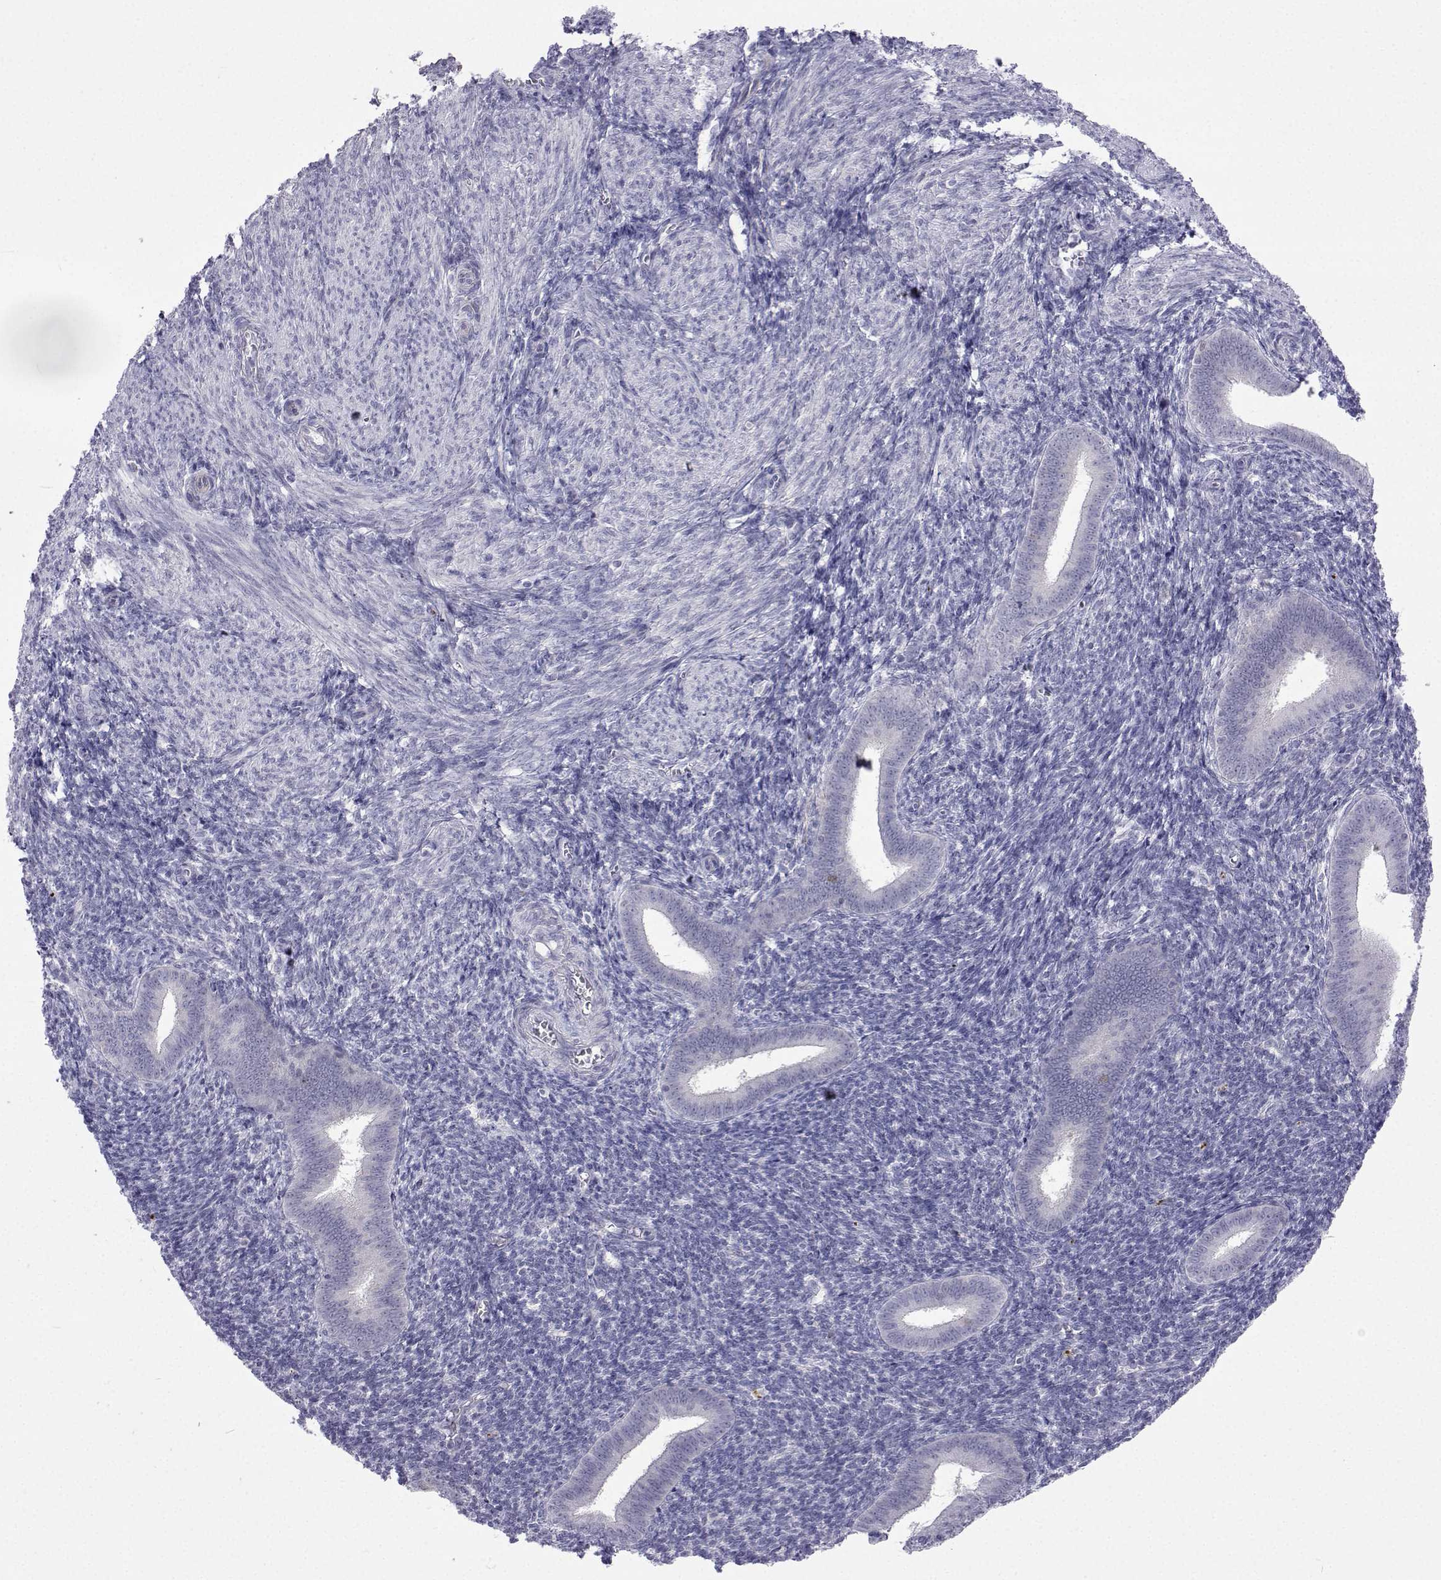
{"staining": {"intensity": "negative", "quantity": "none", "location": "none"}, "tissue": "endometrium", "cell_type": "Cells in endometrial stroma", "image_type": "normal", "snomed": [{"axis": "morphology", "description": "Normal tissue, NOS"}, {"axis": "topography", "description": "Endometrium"}], "caption": "The micrograph exhibits no staining of cells in endometrial stroma in unremarkable endometrium.", "gene": "GALM", "patient": {"sex": "female", "age": 25}}